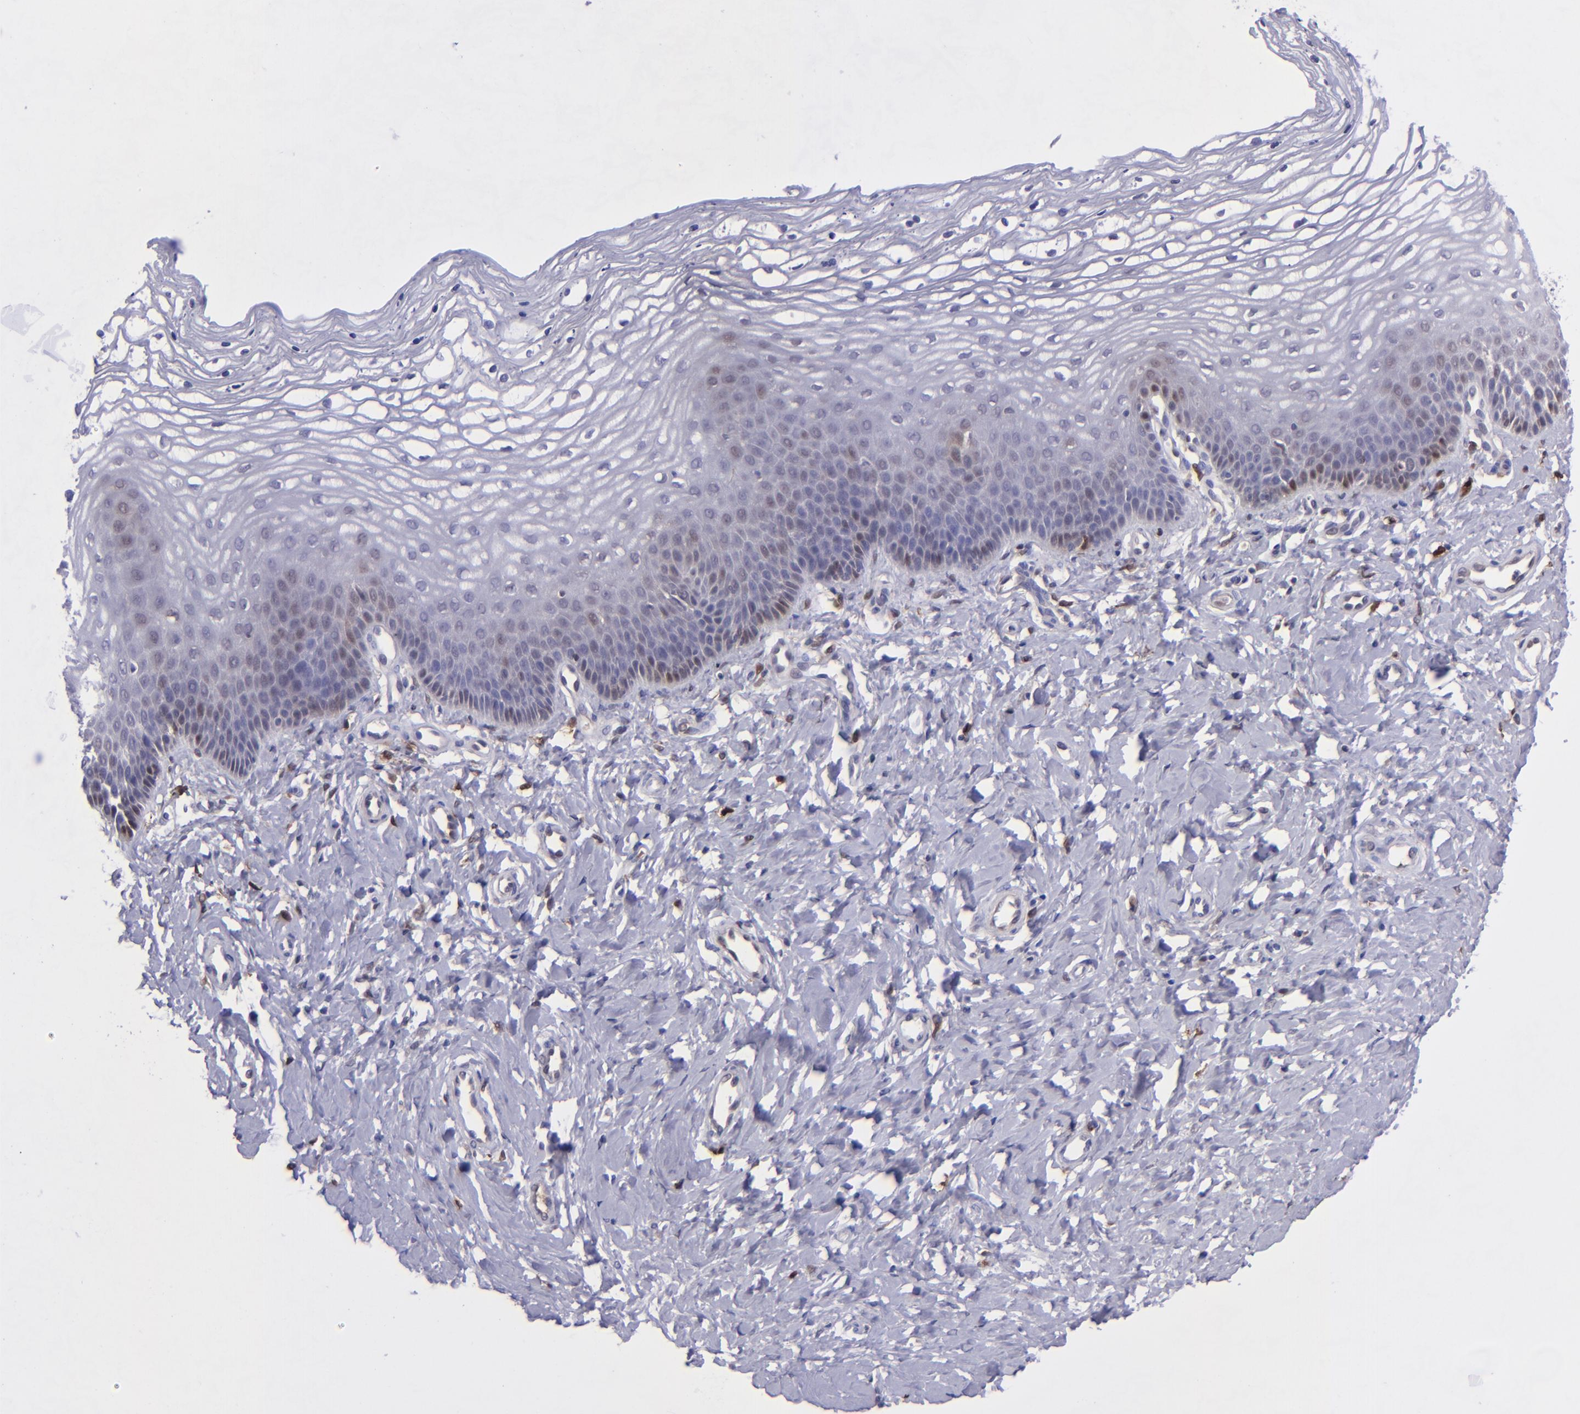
{"staining": {"intensity": "strong", "quantity": "<25%", "location": "cytoplasmic/membranous,nuclear"}, "tissue": "vagina", "cell_type": "Squamous epithelial cells", "image_type": "normal", "snomed": [{"axis": "morphology", "description": "Normal tissue, NOS"}, {"axis": "topography", "description": "Vagina"}], "caption": "A brown stain highlights strong cytoplasmic/membranous,nuclear staining of a protein in squamous epithelial cells of benign vagina.", "gene": "TYMP", "patient": {"sex": "female", "age": 68}}